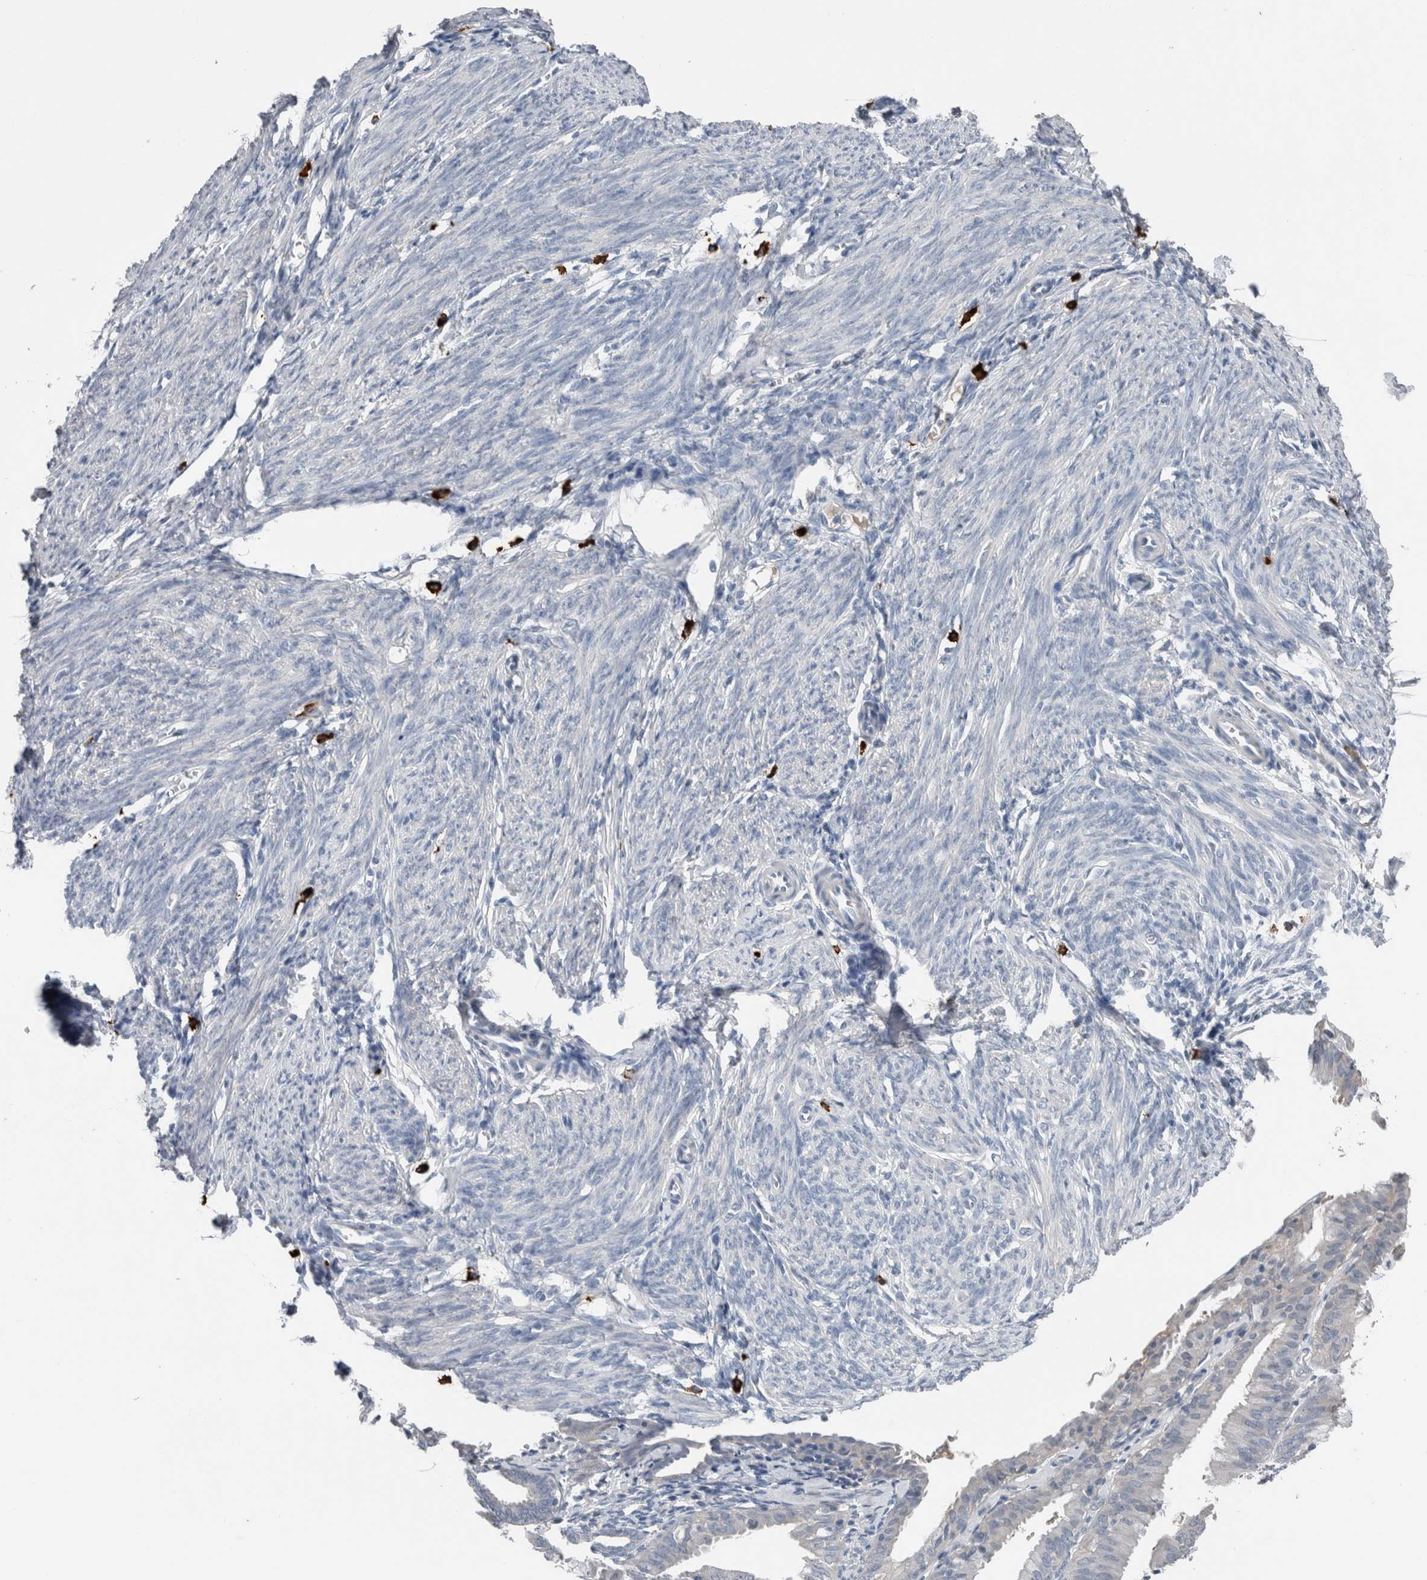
{"staining": {"intensity": "negative", "quantity": "none", "location": "none"}, "tissue": "endometrium", "cell_type": "Cells in endometrial stroma", "image_type": "normal", "snomed": [{"axis": "morphology", "description": "Normal tissue, NOS"}, {"axis": "morphology", "description": "Adenocarcinoma, NOS"}, {"axis": "topography", "description": "Endometrium"}], "caption": "Immunohistochemistry of unremarkable human endometrium displays no staining in cells in endometrial stroma.", "gene": "CRNN", "patient": {"sex": "female", "age": 57}}